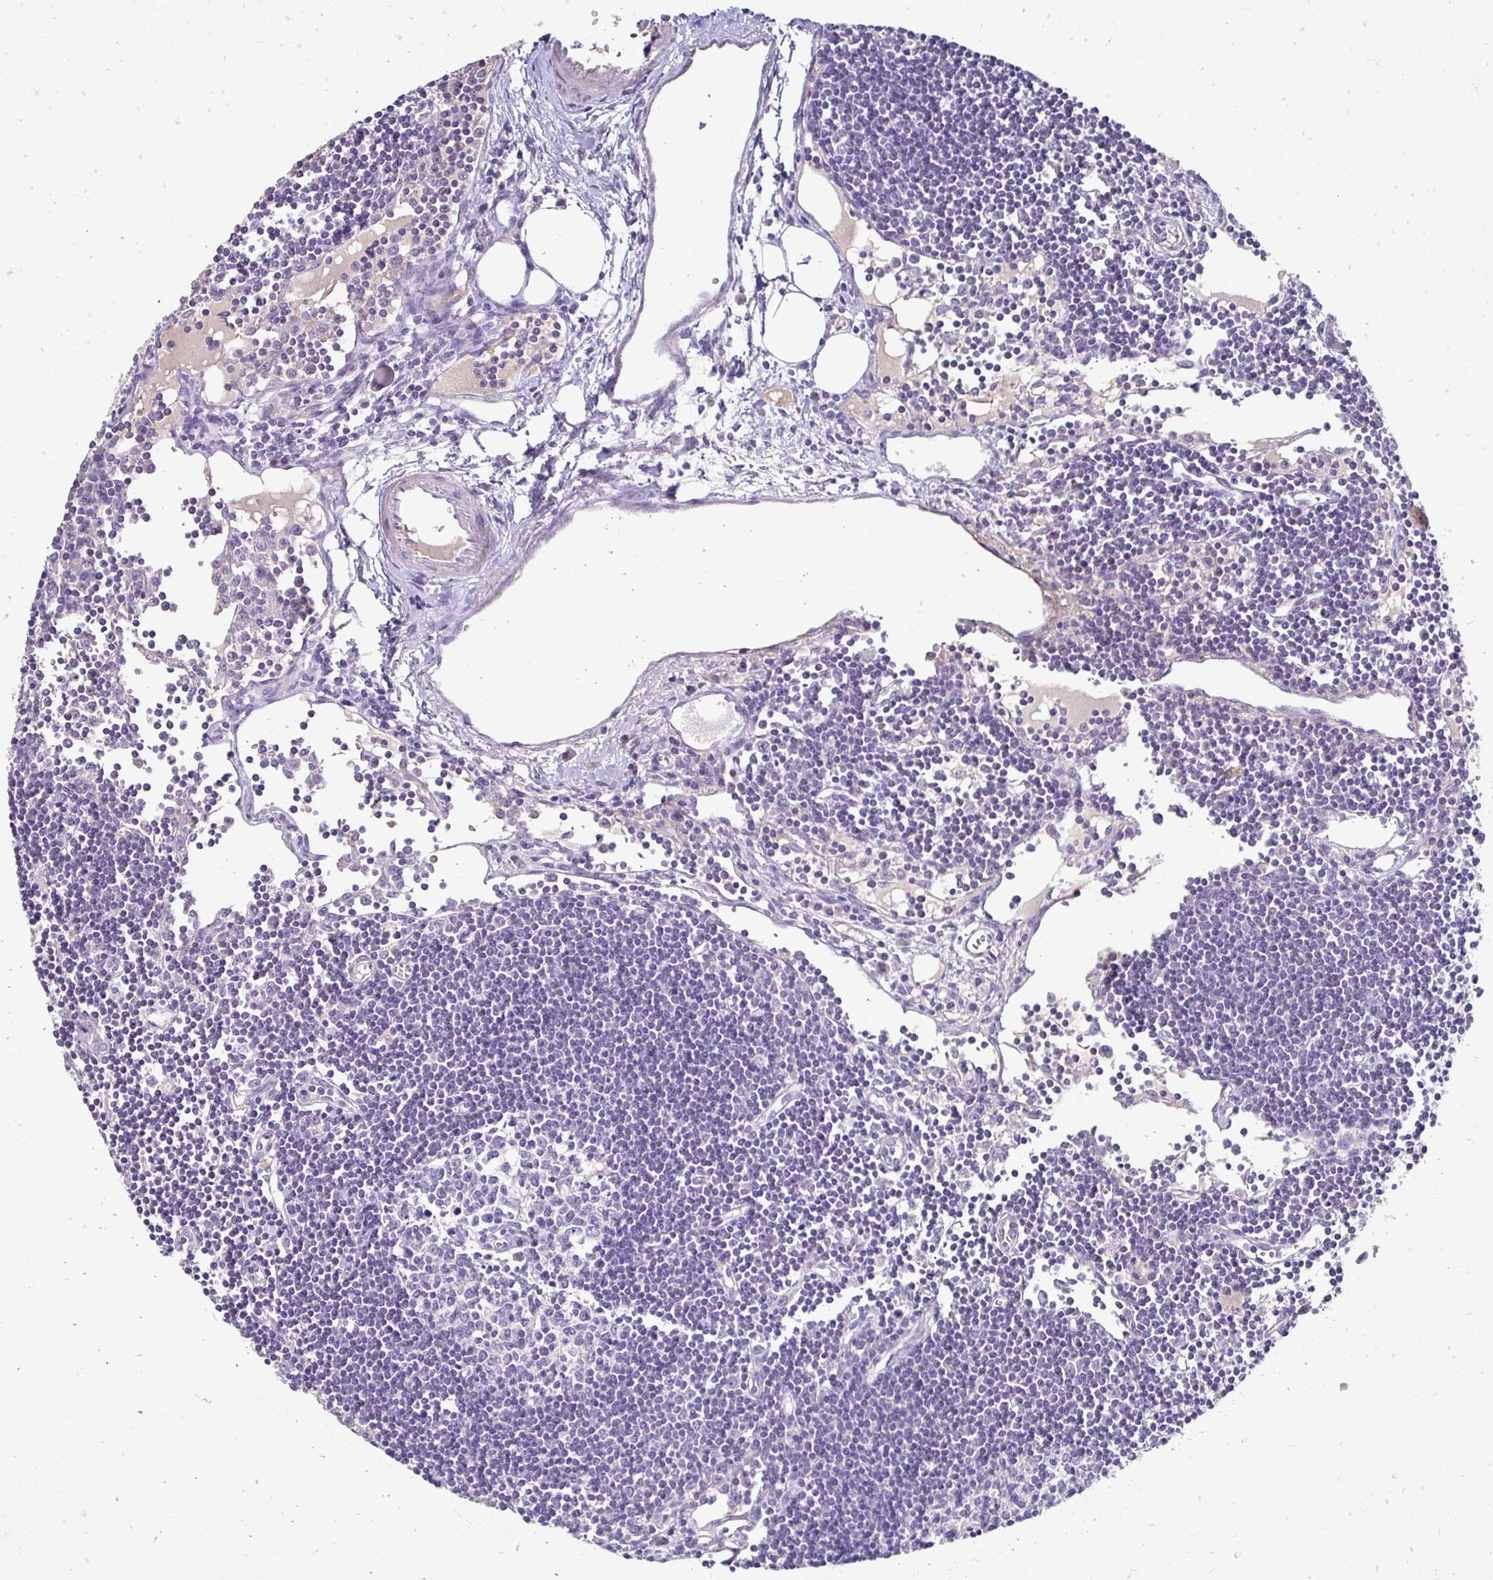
{"staining": {"intensity": "negative", "quantity": "none", "location": "none"}, "tissue": "lymph node", "cell_type": "Germinal center cells", "image_type": "normal", "snomed": [{"axis": "morphology", "description": "Normal tissue, NOS"}, {"axis": "topography", "description": "Lymph node"}], "caption": "Normal lymph node was stained to show a protein in brown. There is no significant expression in germinal center cells.", "gene": "AKAP6", "patient": {"sex": "female", "age": 65}}